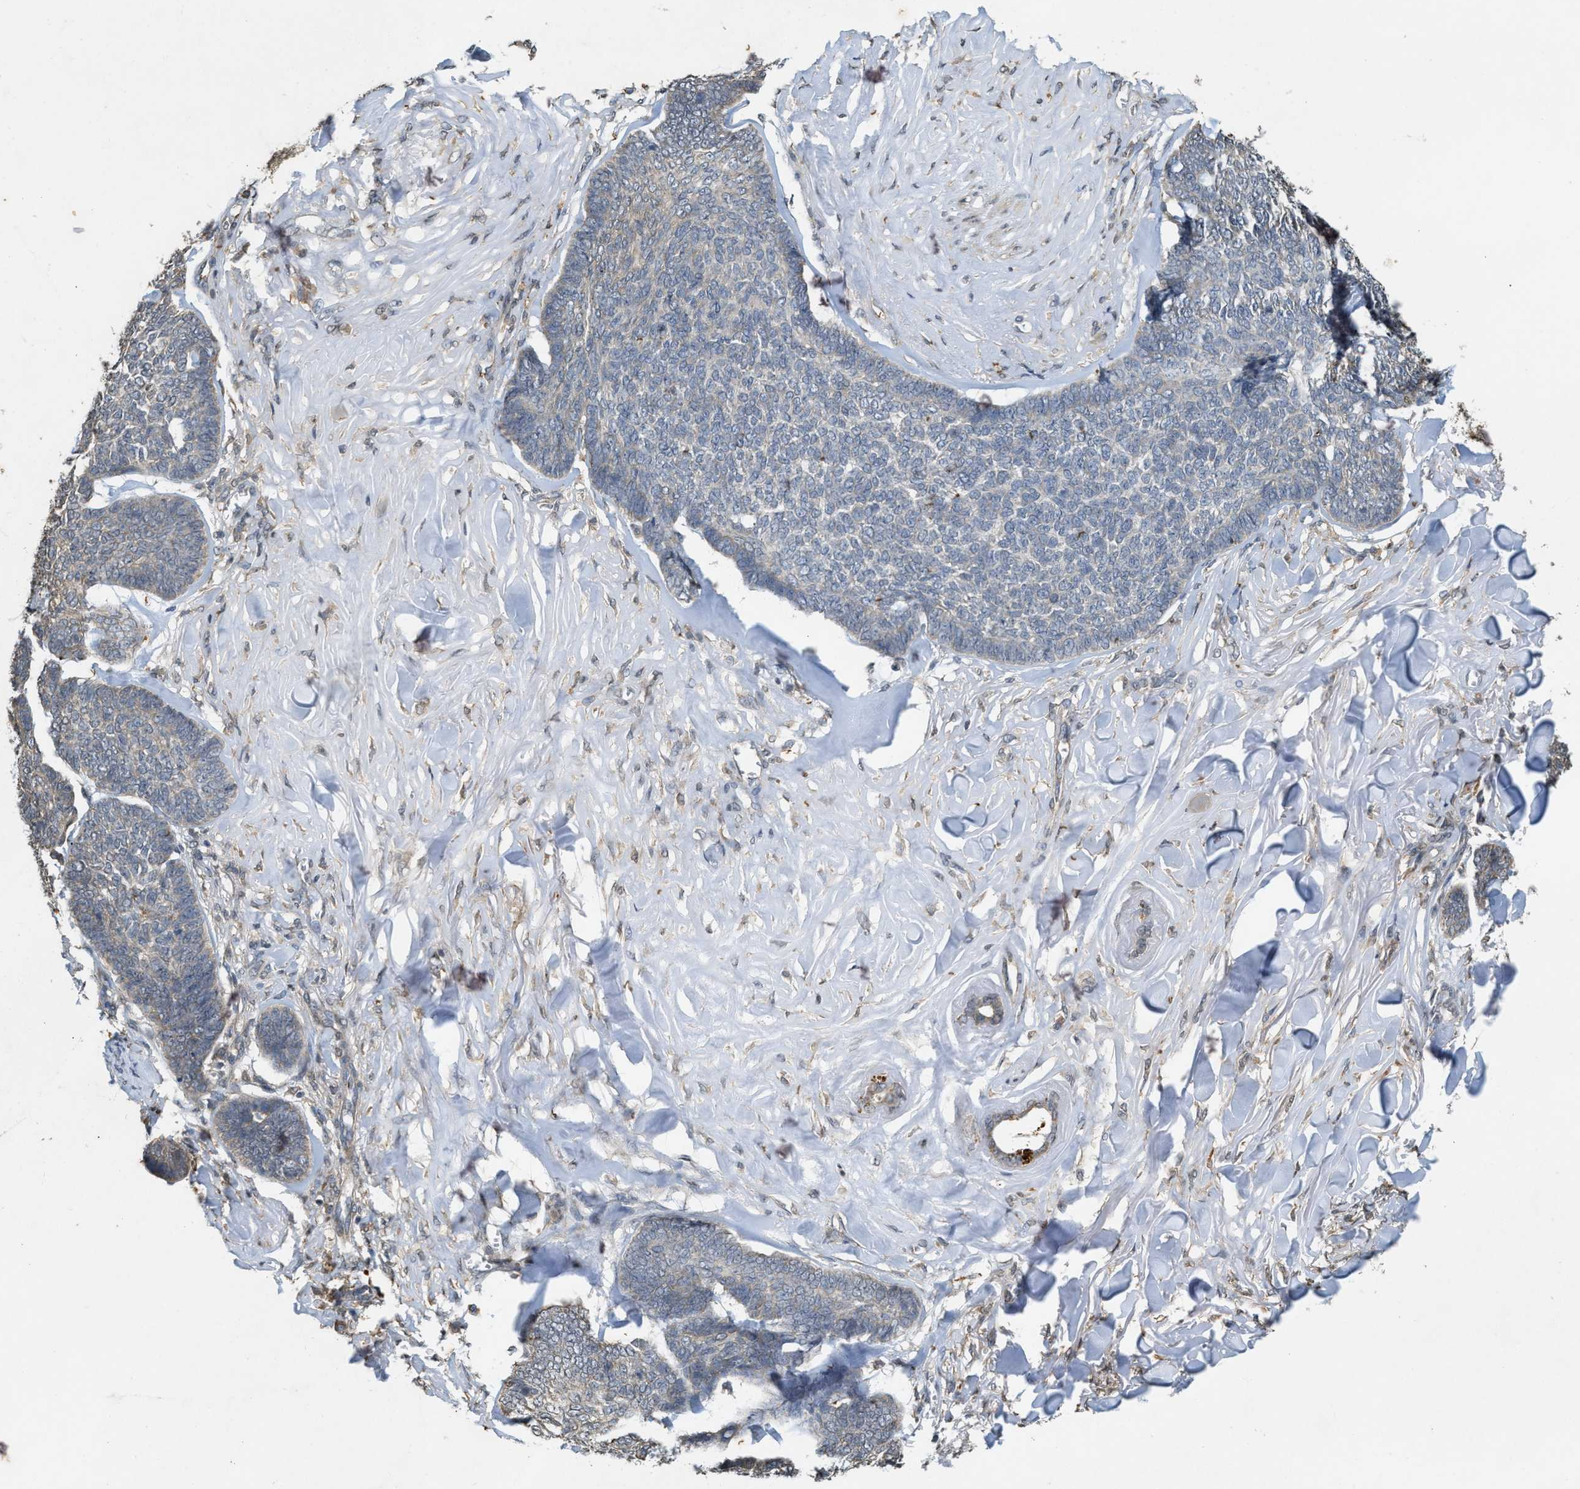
{"staining": {"intensity": "weak", "quantity": "<25%", "location": "cytoplasmic/membranous"}, "tissue": "skin cancer", "cell_type": "Tumor cells", "image_type": "cancer", "snomed": [{"axis": "morphology", "description": "Basal cell carcinoma"}, {"axis": "topography", "description": "Skin"}], "caption": "Micrograph shows no significant protein staining in tumor cells of skin cancer. (Immunohistochemistry, brightfield microscopy, high magnification).", "gene": "KIF21A", "patient": {"sex": "male", "age": 84}}